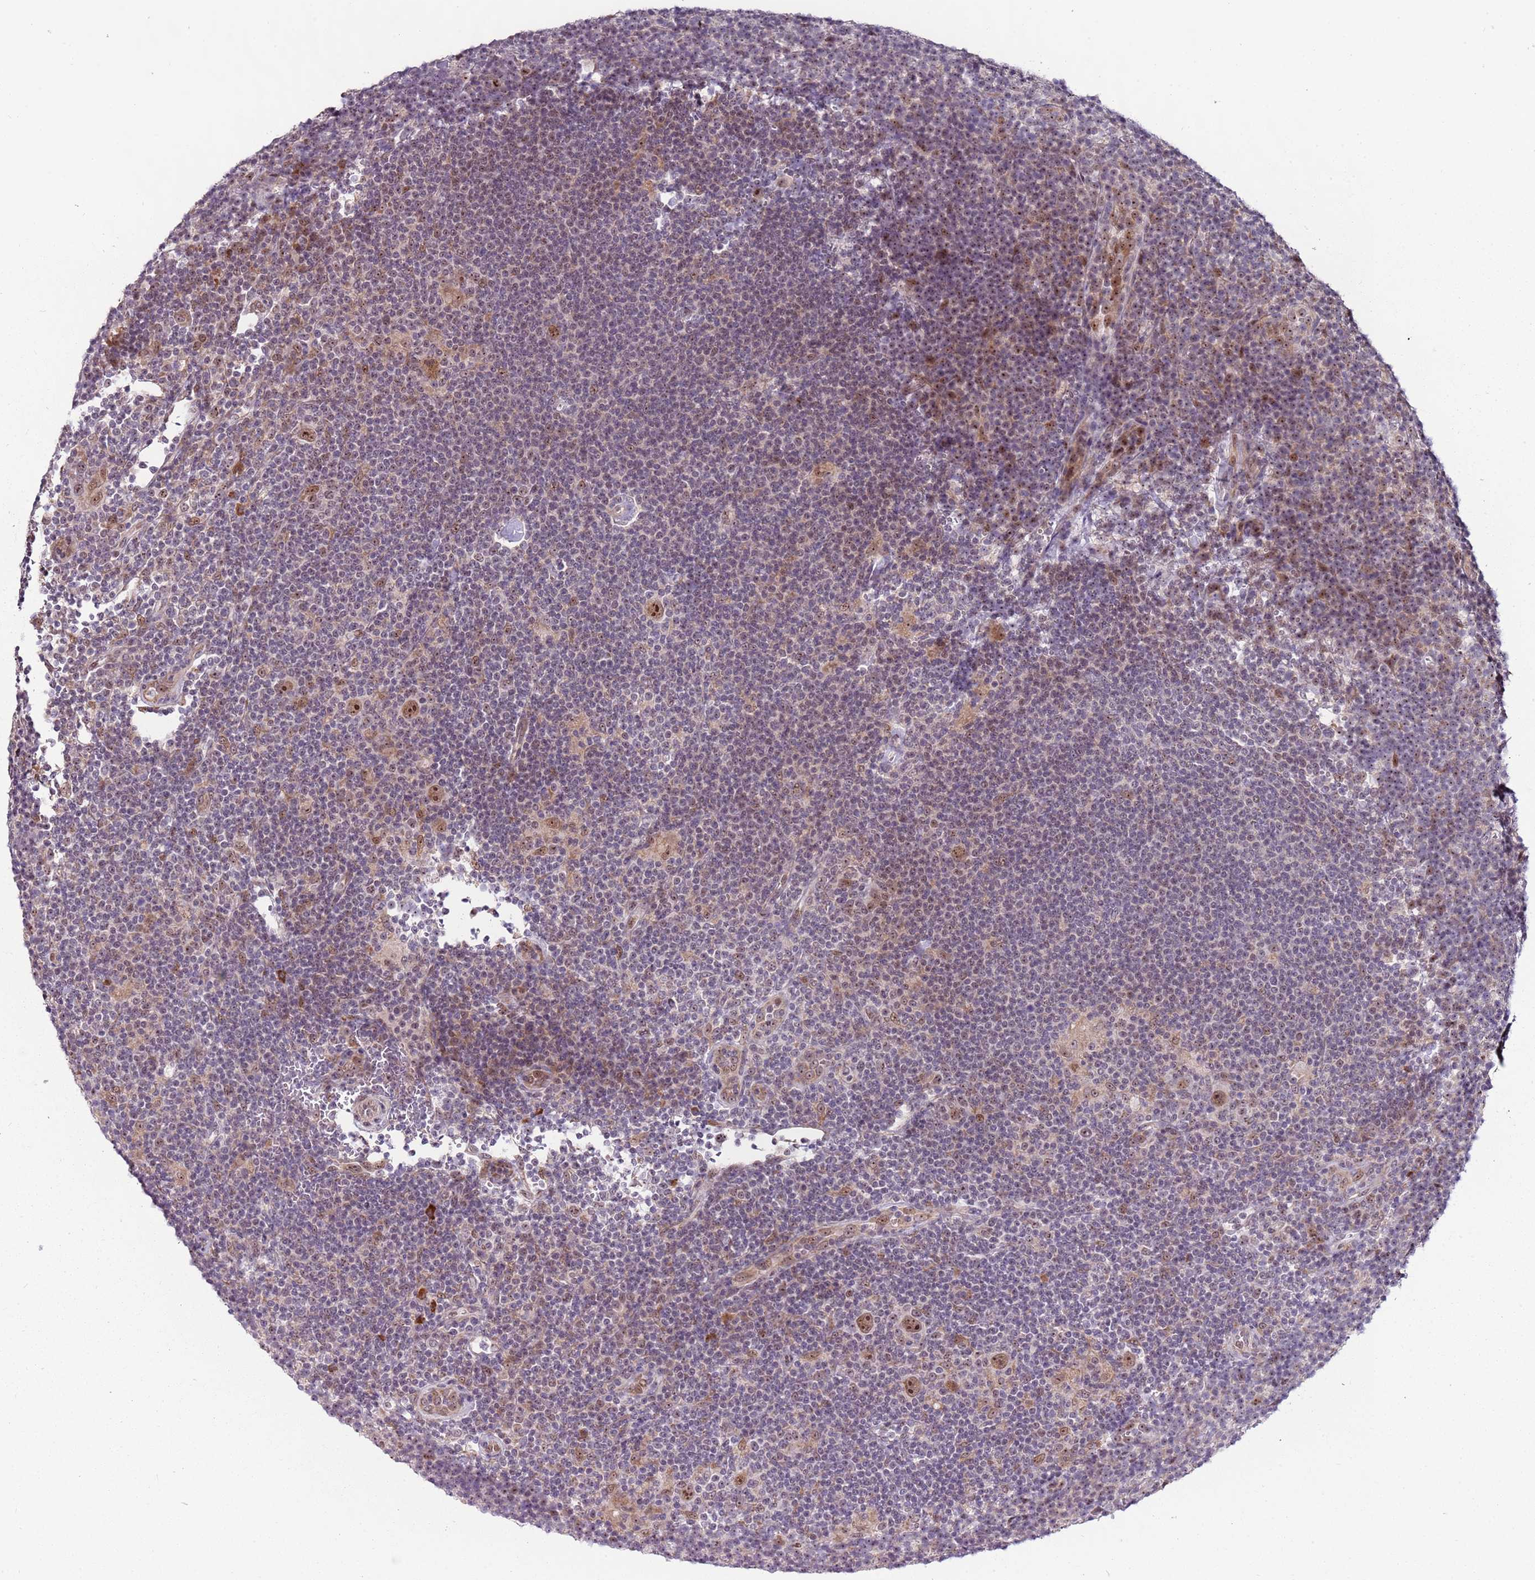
{"staining": {"intensity": "moderate", "quantity": ">75%", "location": "nuclear"}, "tissue": "lymphoma", "cell_type": "Tumor cells", "image_type": "cancer", "snomed": [{"axis": "morphology", "description": "Hodgkin's disease, NOS"}, {"axis": "topography", "description": "Lymph node"}], "caption": "Tumor cells show medium levels of moderate nuclear expression in about >75% of cells in human lymphoma.", "gene": "UCMA", "patient": {"sex": "female", "age": 57}}